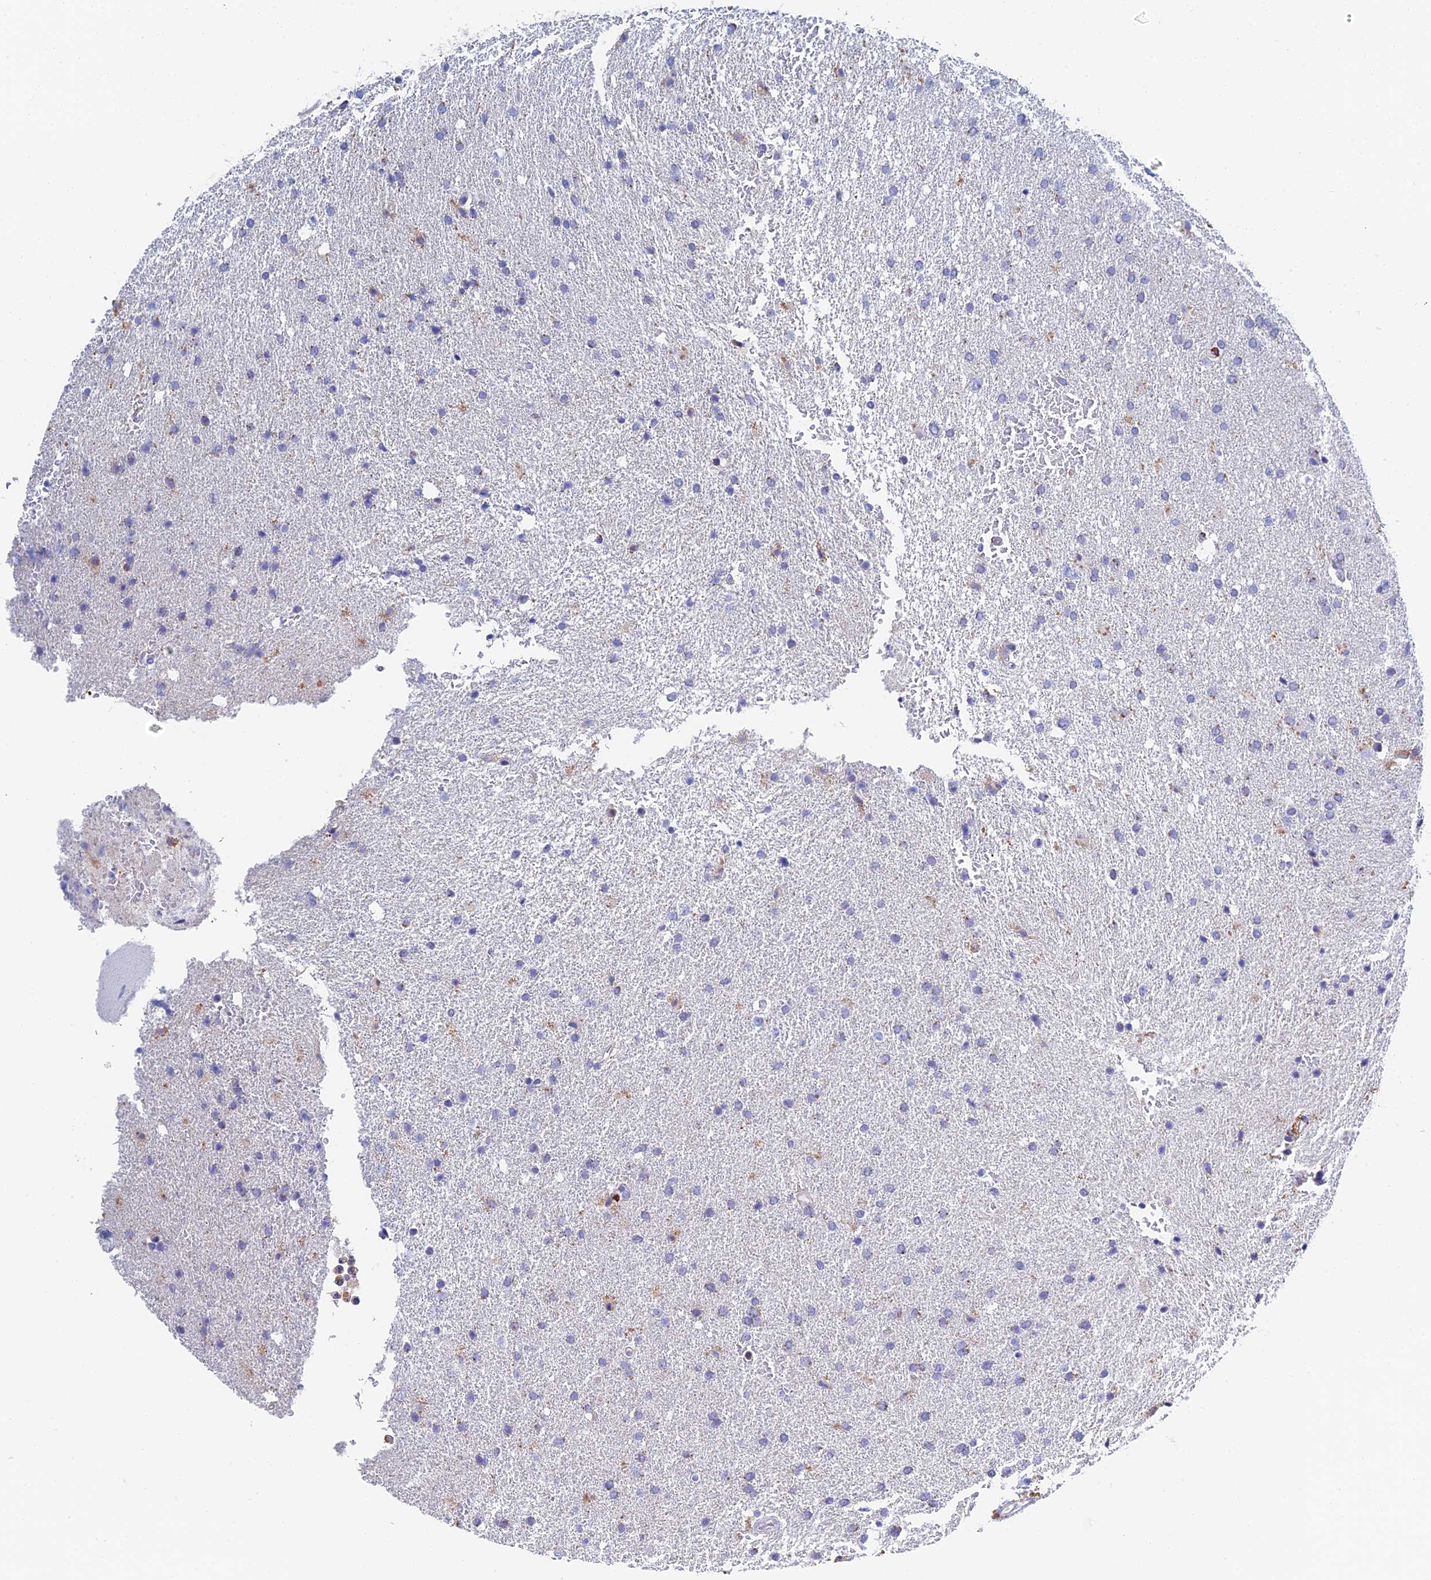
{"staining": {"intensity": "negative", "quantity": "none", "location": "none"}, "tissue": "glioma", "cell_type": "Tumor cells", "image_type": "cancer", "snomed": [{"axis": "morphology", "description": "Glioma, malignant, High grade"}, {"axis": "topography", "description": "Brain"}], "caption": "The photomicrograph displays no significant expression in tumor cells of high-grade glioma (malignant).", "gene": "RPGRIP1L", "patient": {"sex": "male", "age": 72}}